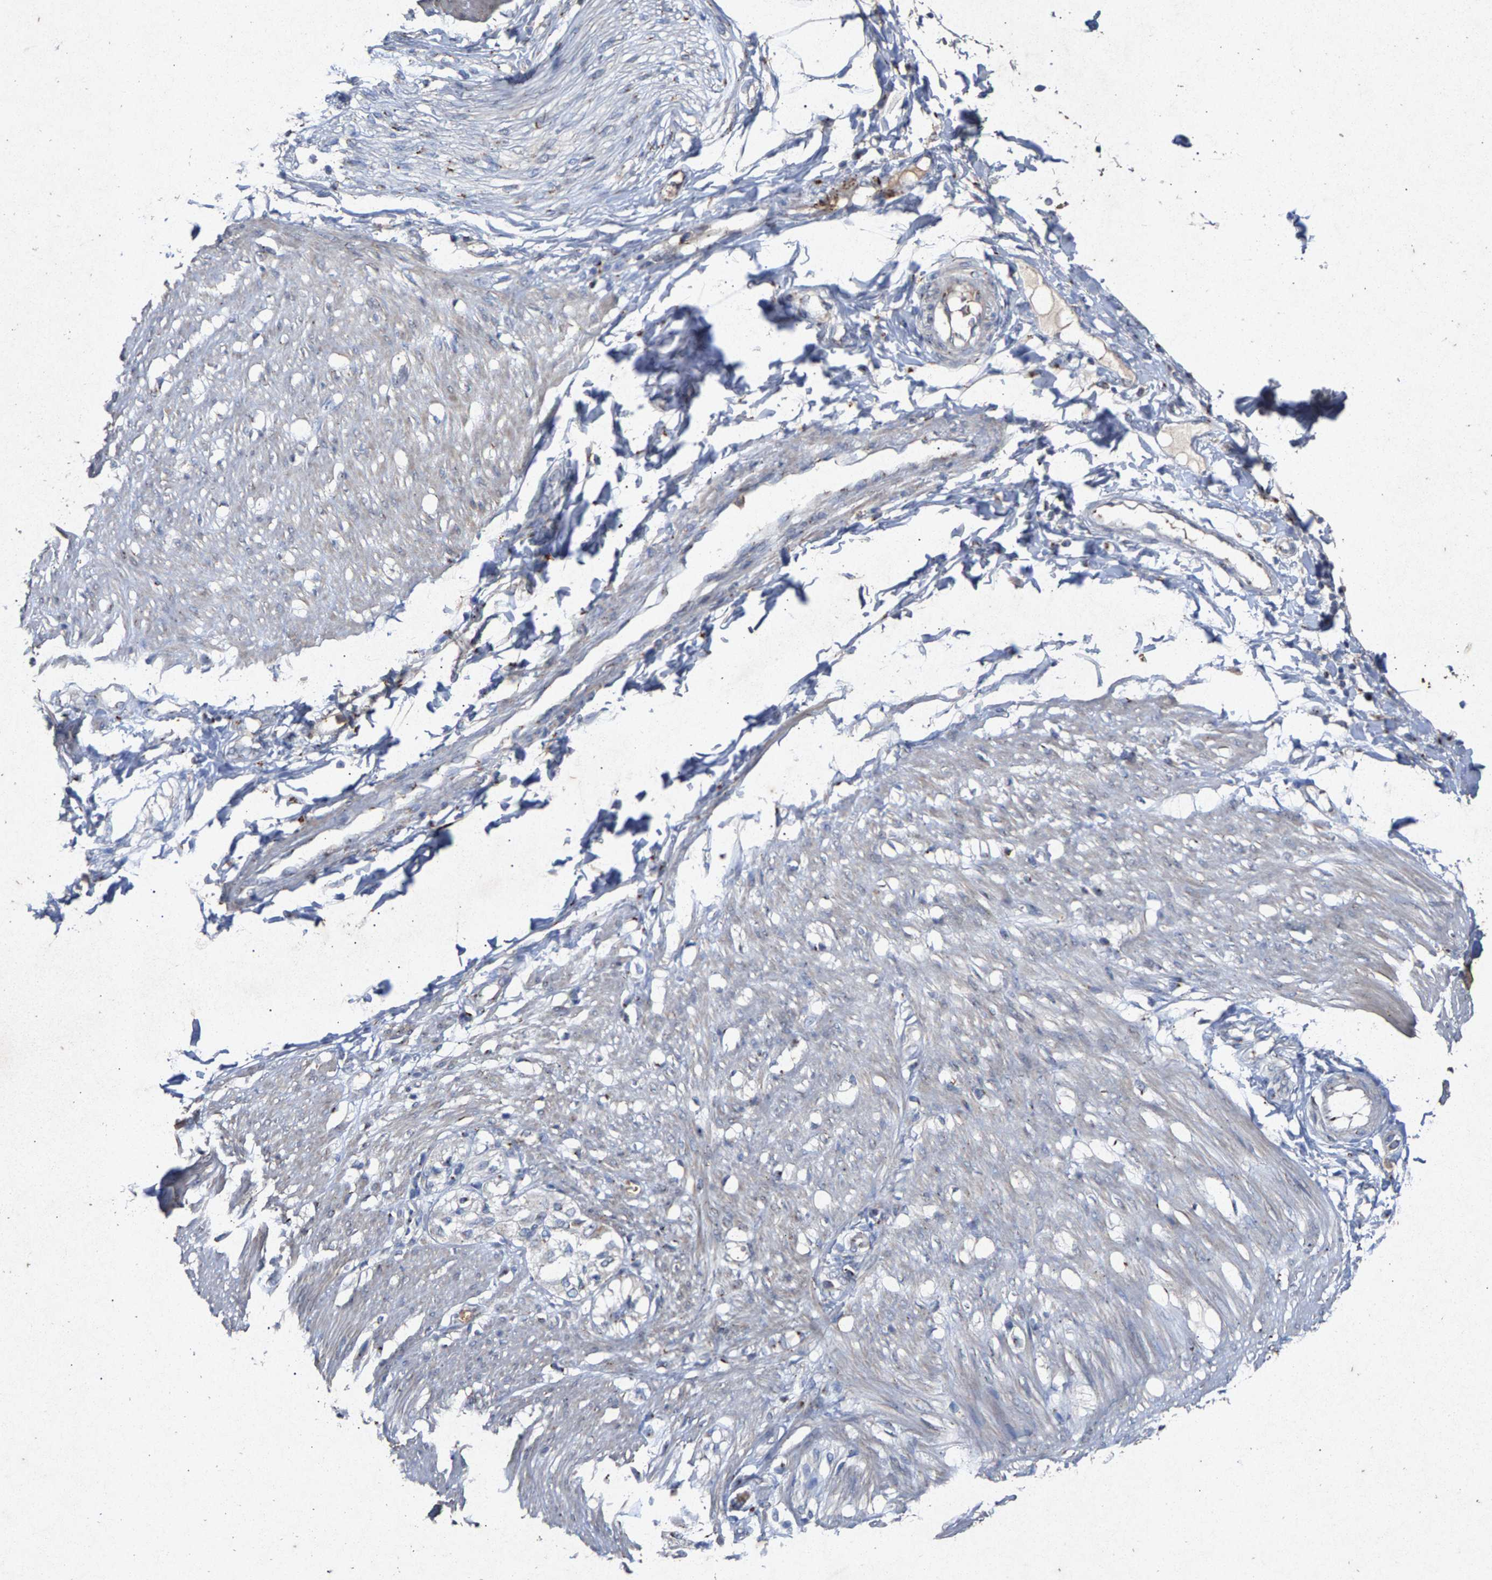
{"staining": {"intensity": "negative", "quantity": "none", "location": "none"}, "tissue": "adipose tissue", "cell_type": "Adipocytes", "image_type": "normal", "snomed": [{"axis": "morphology", "description": "Normal tissue, NOS"}, {"axis": "morphology", "description": "Adenocarcinoma, NOS"}, {"axis": "topography", "description": "Colon"}, {"axis": "topography", "description": "Peripheral nerve tissue"}], "caption": "Protein analysis of benign adipose tissue reveals no significant expression in adipocytes.", "gene": "MAN2A1", "patient": {"sex": "male", "age": 14}}